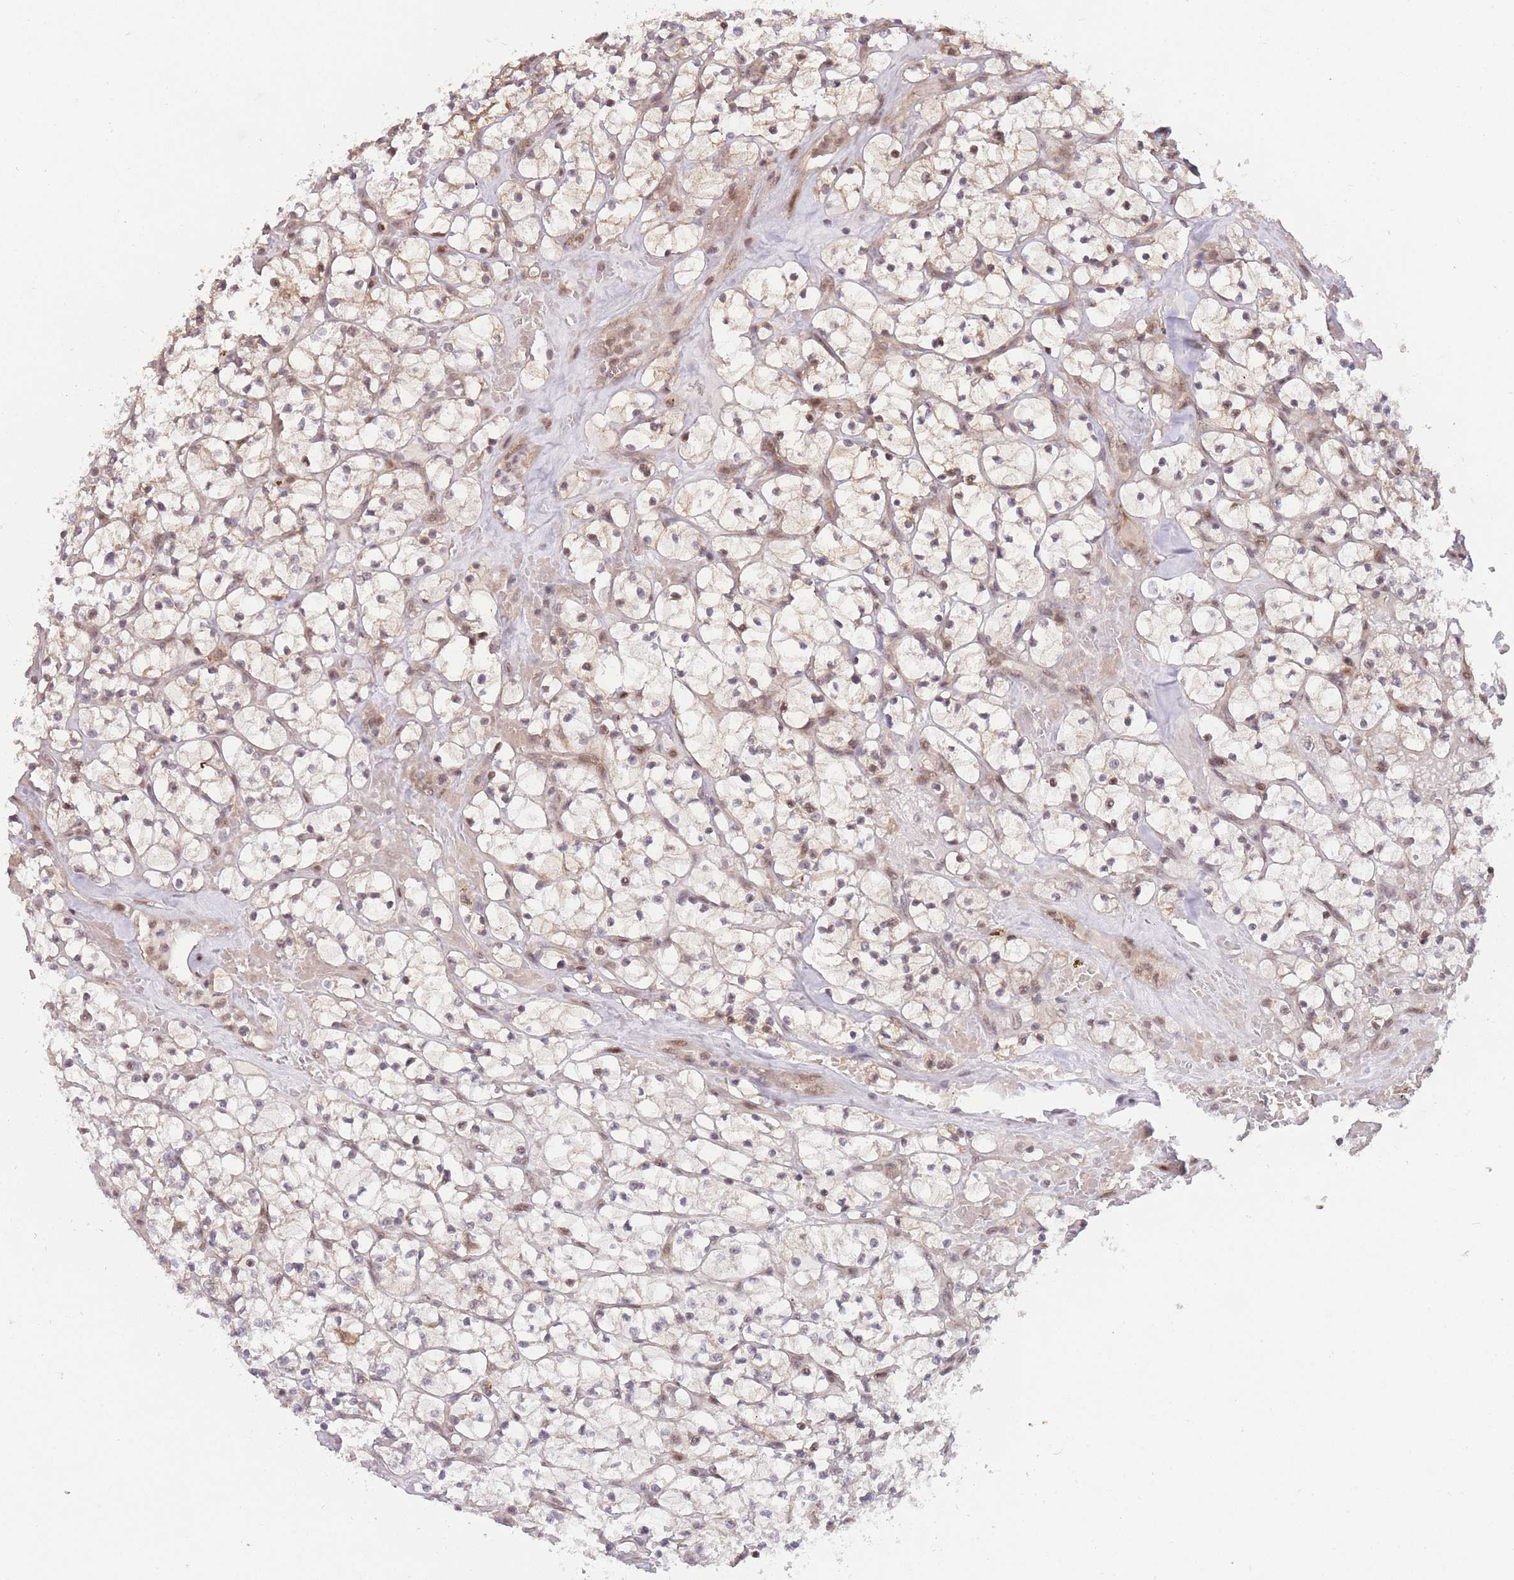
{"staining": {"intensity": "moderate", "quantity": "25%-75%", "location": "cytoplasmic/membranous,nuclear"}, "tissue": "renal cancer", "cell_type": "Tumor cells", "image_type": "cancer", "snomed": [{"axis": "morphology", "description": "Adenocarcinoma, NOS"}, {"axis": "topography", "description": "Kidney"}], "caption": "Tumor cells exhibit moderate cytoplasmic/membranous and nuclear staining in about 25%-75% of cells in renal adenocarcinoma. (DAB IHC, brown staining for protein, blue staining for nuclei).", "gene": "BOD1L1", "patient": {"sex": "female", "age": 64}}